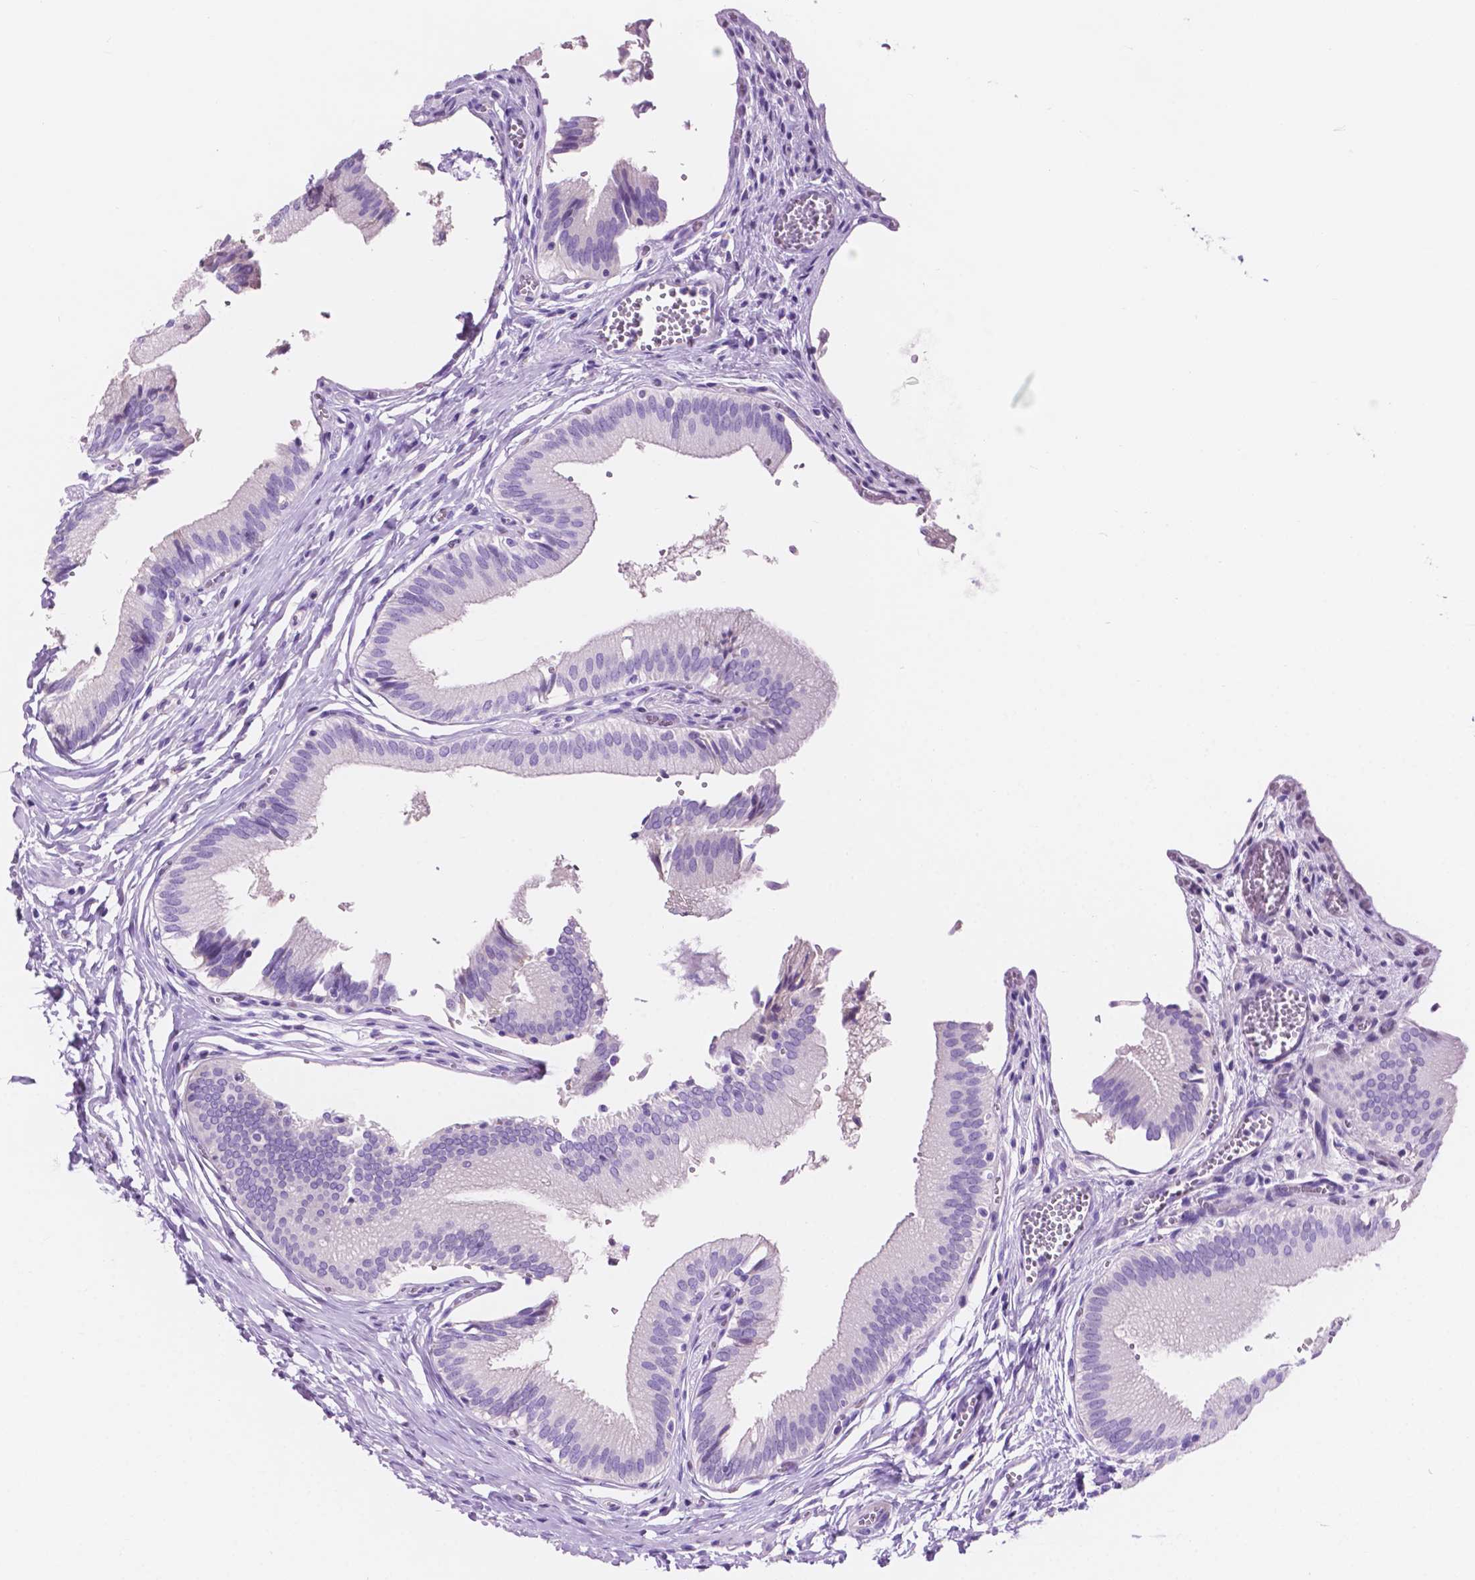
{"staining": {"intensity": "weak", "quantity": "<25%", "location": "cytoplasmic/membranous"}, "tissue": "gallbladder", "cell_type": "Glandular cells", "image_type": "normal", "snomed": [{"axis": "morphology", "description": "Normal tissue, NOS"}, {"axis": "topography", "description": "Gallbladder"}, {"axis": "topography", "description": "Peripheral nerve tissue"}], "caption": "The photomicrograph displays no significant staining in glandular cells of gallbladder.", "gene": "IGFN1", "patient": {"sex": "male", "age": 17}}